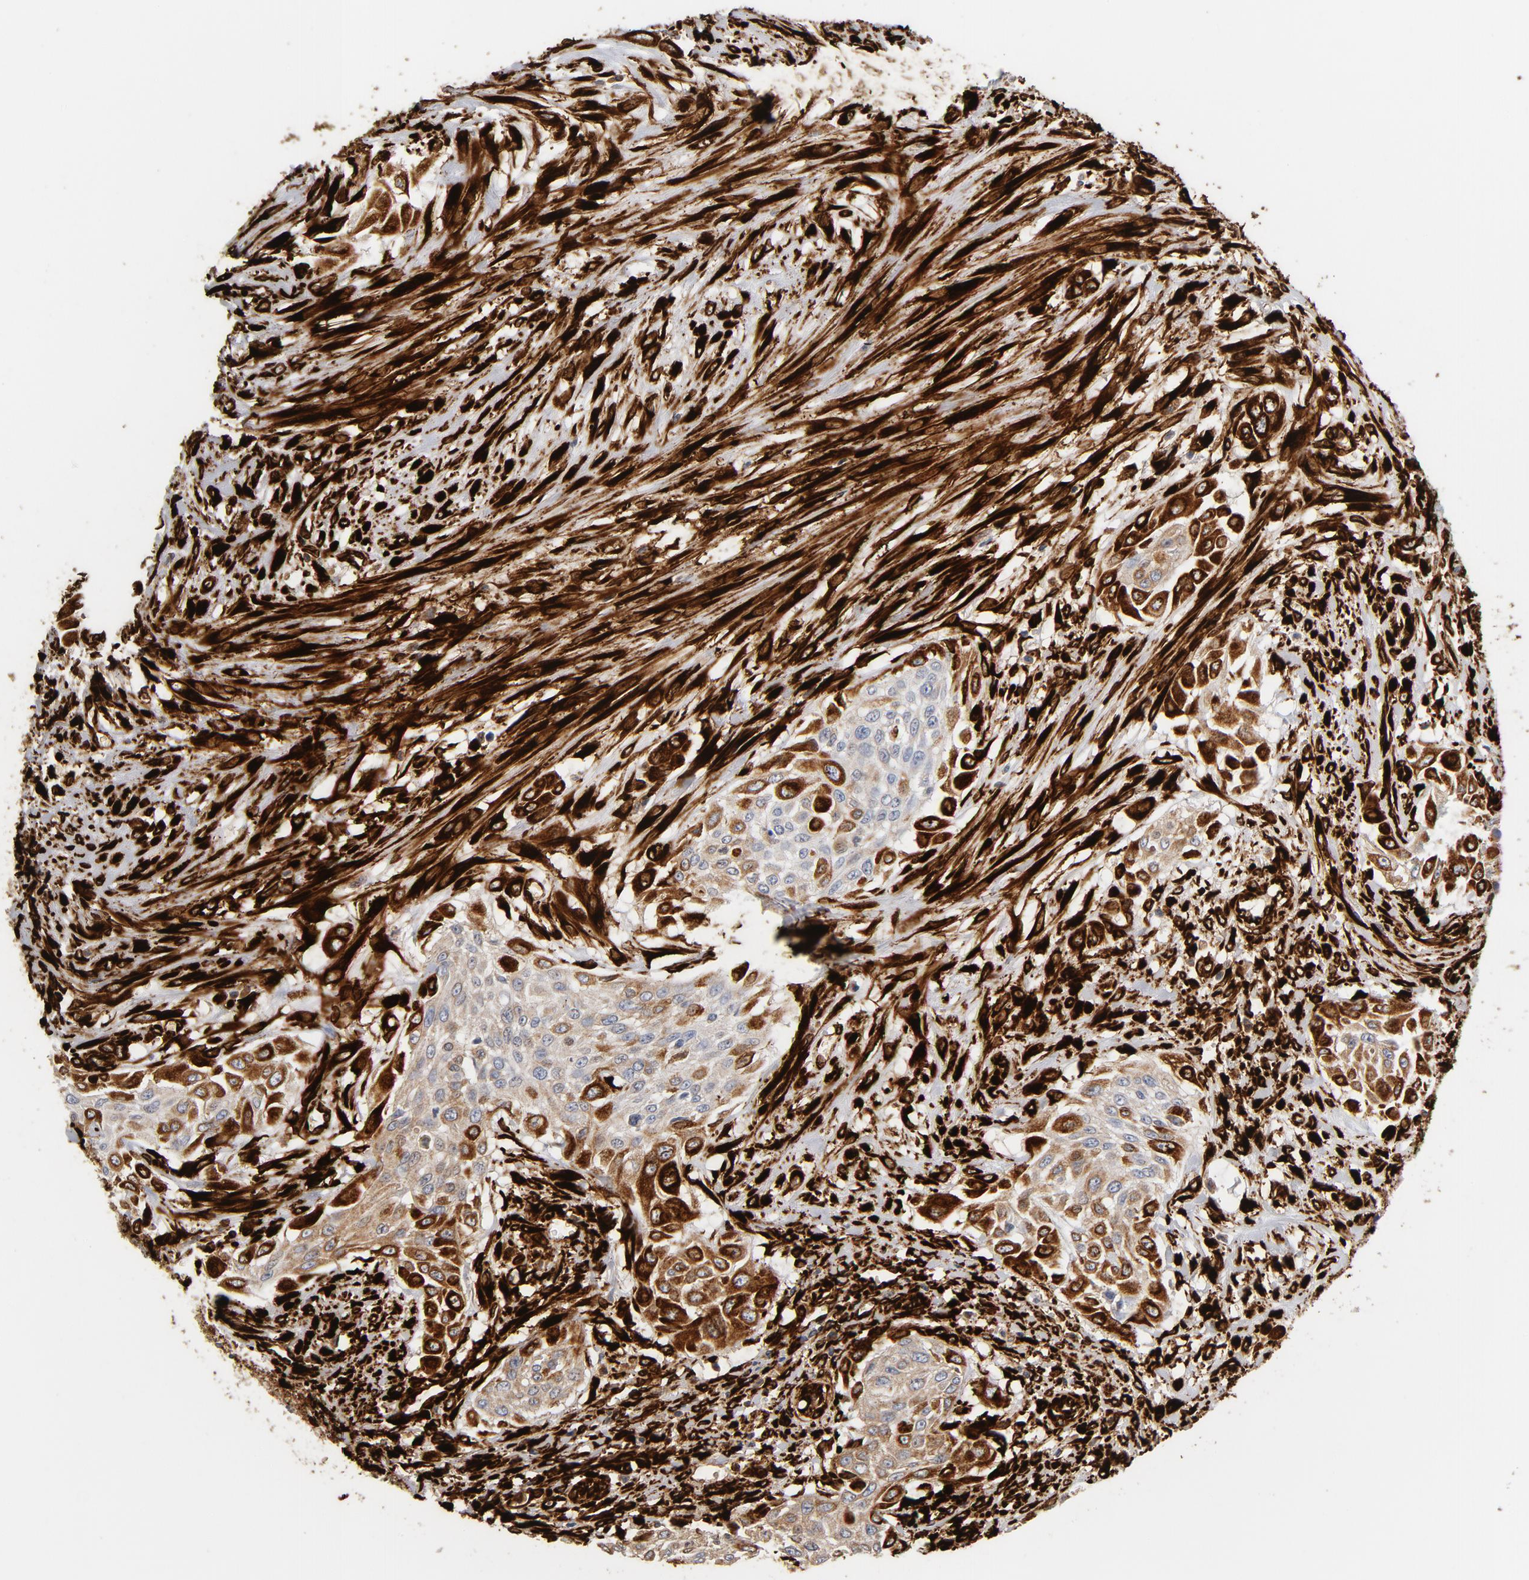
{"staining": {"intensity": "moderate", "quantity": ">75%", "location": "cytoplasmic/membranous"}, "tissue": "urothelial cancer", "cell_type": "Tumor cells", "image_type": "cancer", "snomed": [{"axis": "morphology", "description": "Urothelial carcinoma, High grade"}, {"axis": "topography", "description": "Urinary bladder"}], "caption": "This photomicrograph reveals urothelial carcinoma (high-grade) stained with immunohistochemistry to label a protein in brown. The cytoplasmic/membranous of tumor cells show moderate positivity for the protein. Nuclei are counter-stained blue.", "gene": "SERPINH1", "patient": {"sex": "male", "age": 57}}